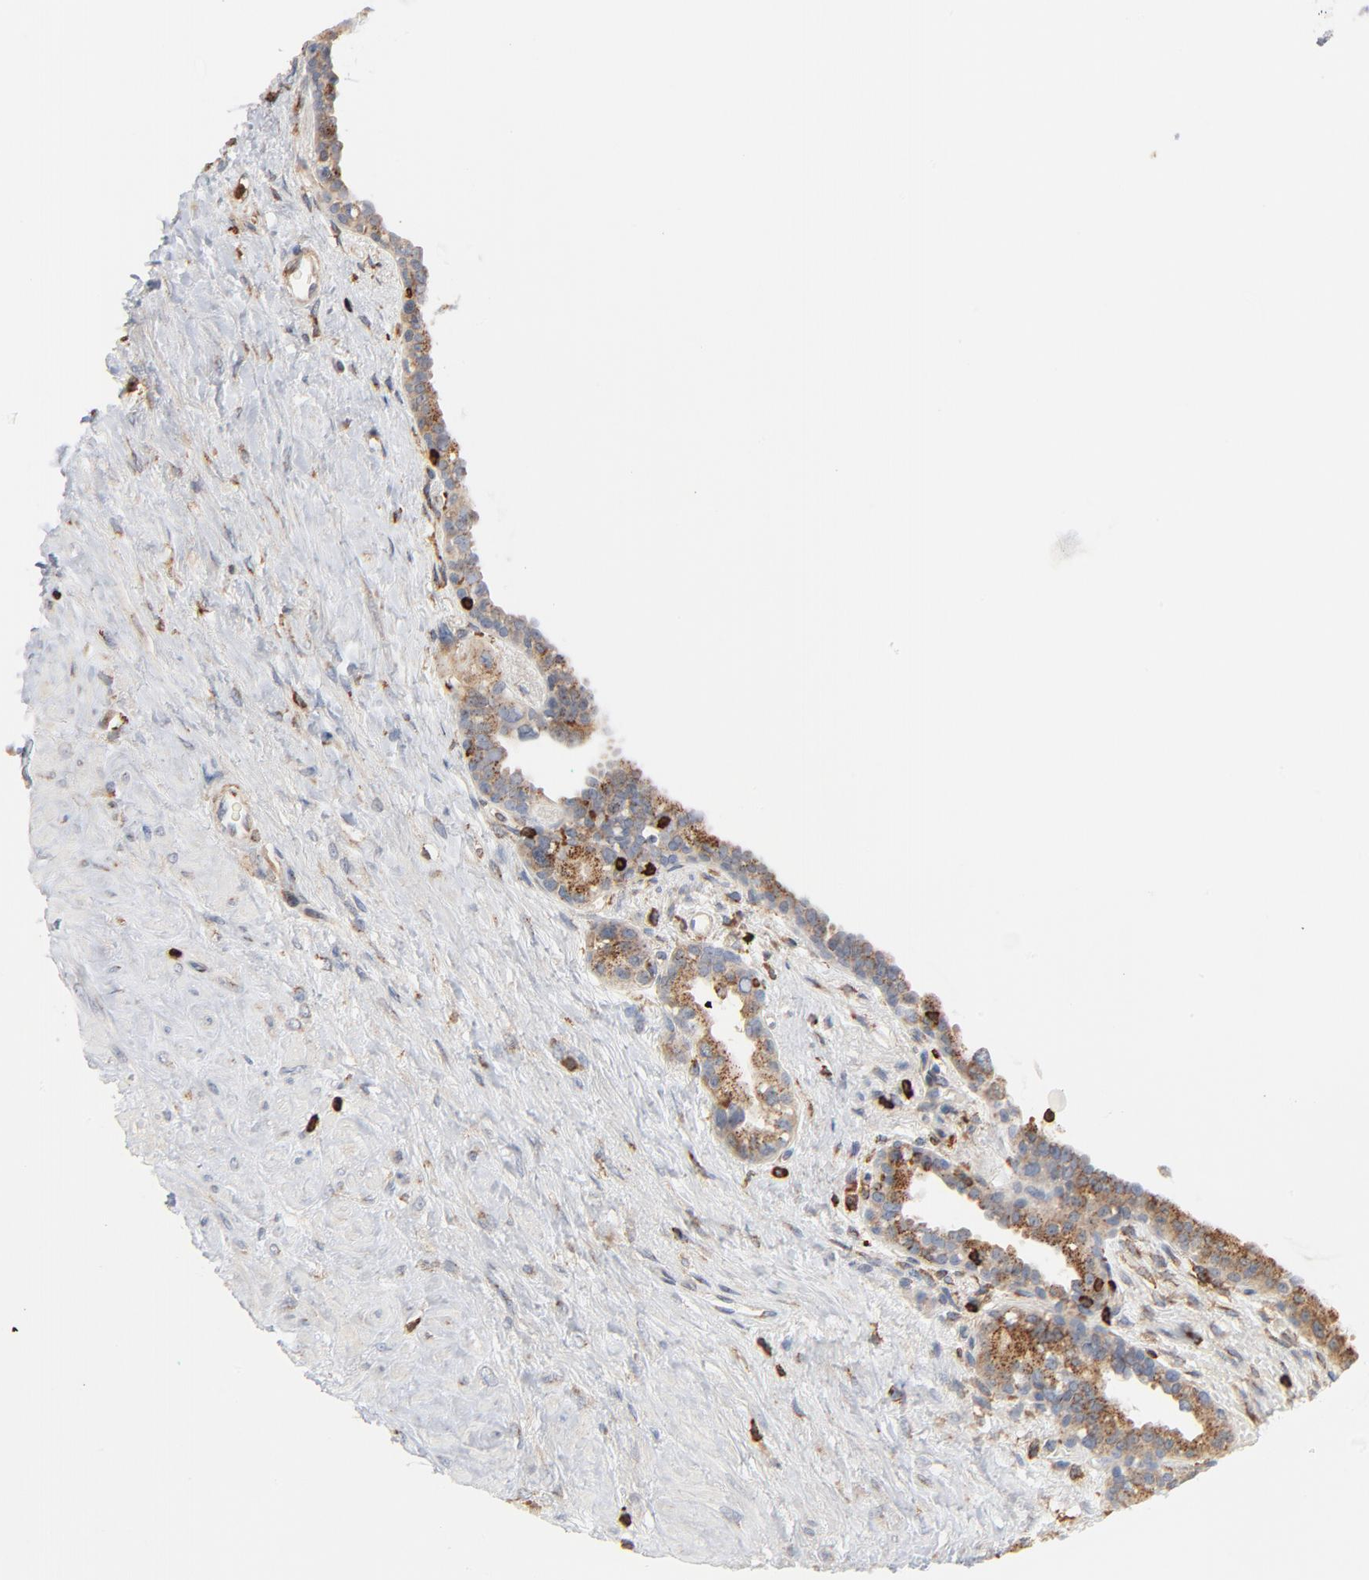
{"staining": {"intensity": "moderate", "quantity": "25%-75%", "location": "cytoplasmic/membranous"}, "tissue": "seminal vesicle", "cell_type": "Glandular cells", "image_type": "normal", "snomed": [{"axis": "morphology", "description": "Normal tissue, NOS"}, {"axis": "topography", "description": "Seminal veicle"}], "caption": "Immunohistochemistry (IHC) photomicrograph of unremarkable seminal vesicle: human seminal vesicle stained using immunohistochemistry demonstrates medium levels of moderate protein expression localized specifically in the cytoplasmic/membranous of glandular cells, appearing as a cytoplasmic/membranous brown color.", "gene": "SH3KBP1", "patient": {"sex": "male", "age": 61}}